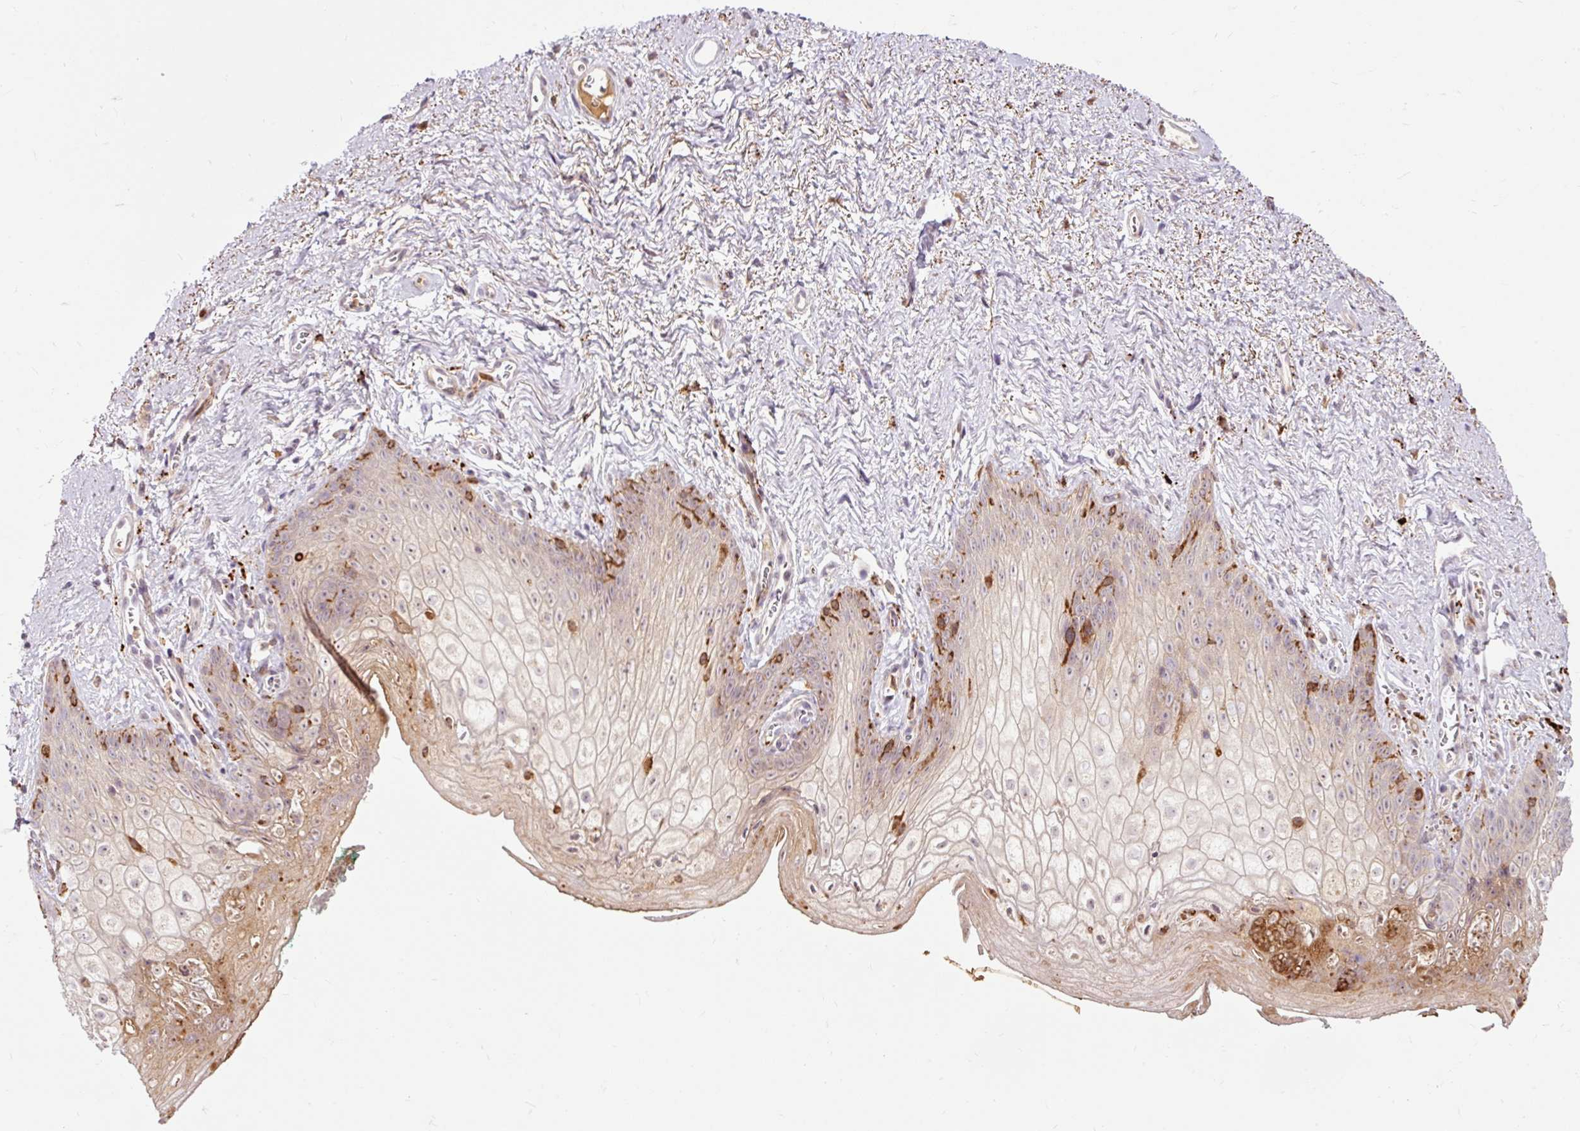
{"staining": {"intensity": "weak", "quantity": "25%-75%", "location": "cytoplasmic/membranous"}, "tissue": "vagina", "cell_type": "Squamous epithelial cells", "image_type": "normal", "snomed": [{"axis": "morphology", "description": "Normal tissue, NOS"}, {"axis": "topography", "description": "Vulva"}, {"axis": "topography", "description": "Vagina"}, {"axis": "topography", "description": "Peripheral nerve tissue"}], "caption": "Squamous epithelial cells show low levels of weak cytoplasmic/membranous positivity in approximately 25%-75% of cells in unremarkable human vagina. (DAB = brown stain, brightfield microscopy at high magnification).", "gene": "CEBPZ", "patient": {"sex": "female", "age": 66}}